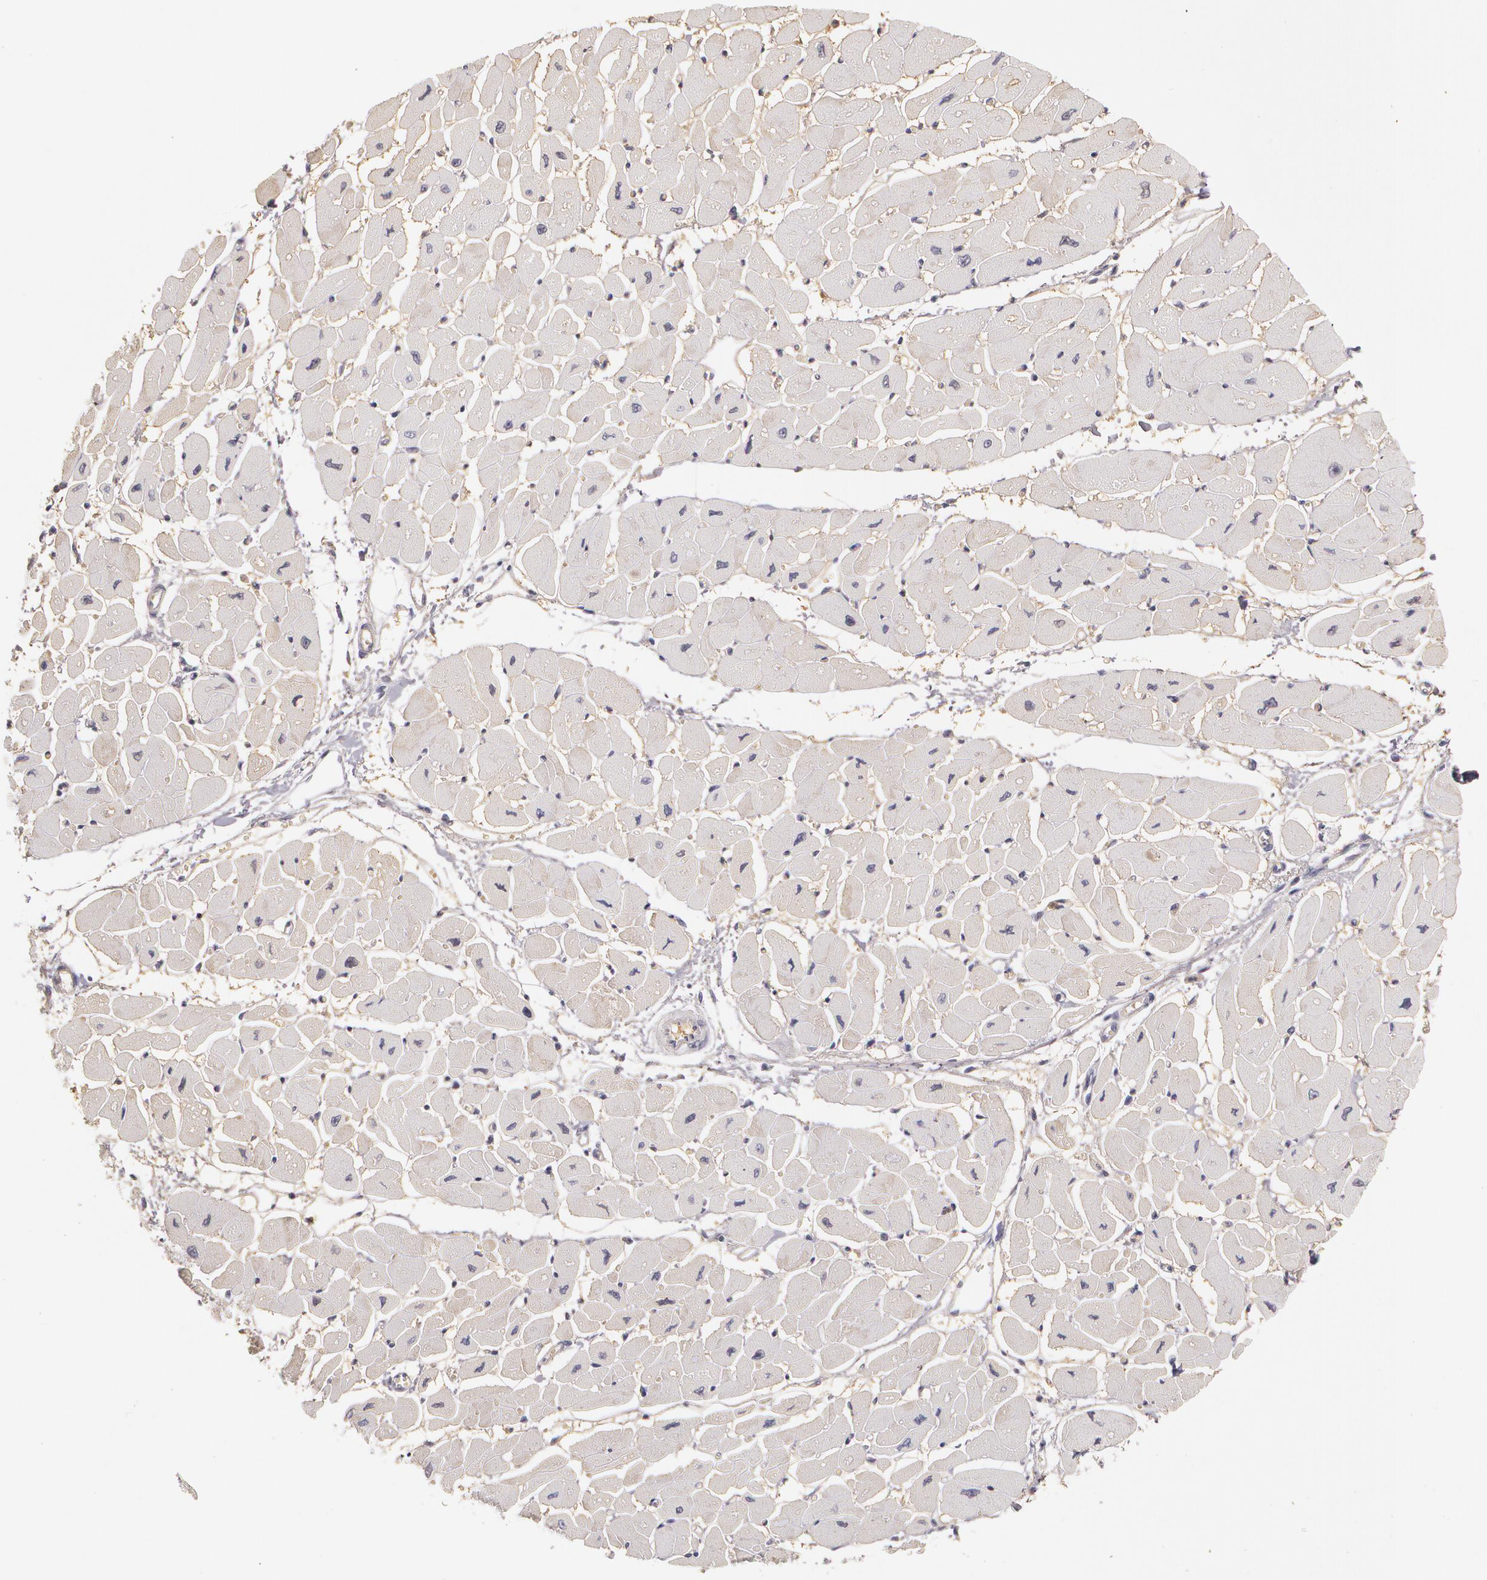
{"staining": {"intensity": "weak", "quantity": ">75%", "location": "cytoplasmic/membranous"}, "tissue": "heart muscle", "cell_type": "Cardiomyocytes", "image_type": "normal", "snomed": [{"axis": "morphology", "description": "Normal tissue, NOS"}, {"axis": "topography", "description": "Heart"}], "caption": "Immunohistochemistry (IHC) histopathology image of benign heart muscle stained for a protein (brown), which reveals low levels of weak cytoplasmic/membranous staining in approximately >75% of cardiomyocytes.", "gene": "LRG1", "patient": {"sex": "female", "age": 54}}